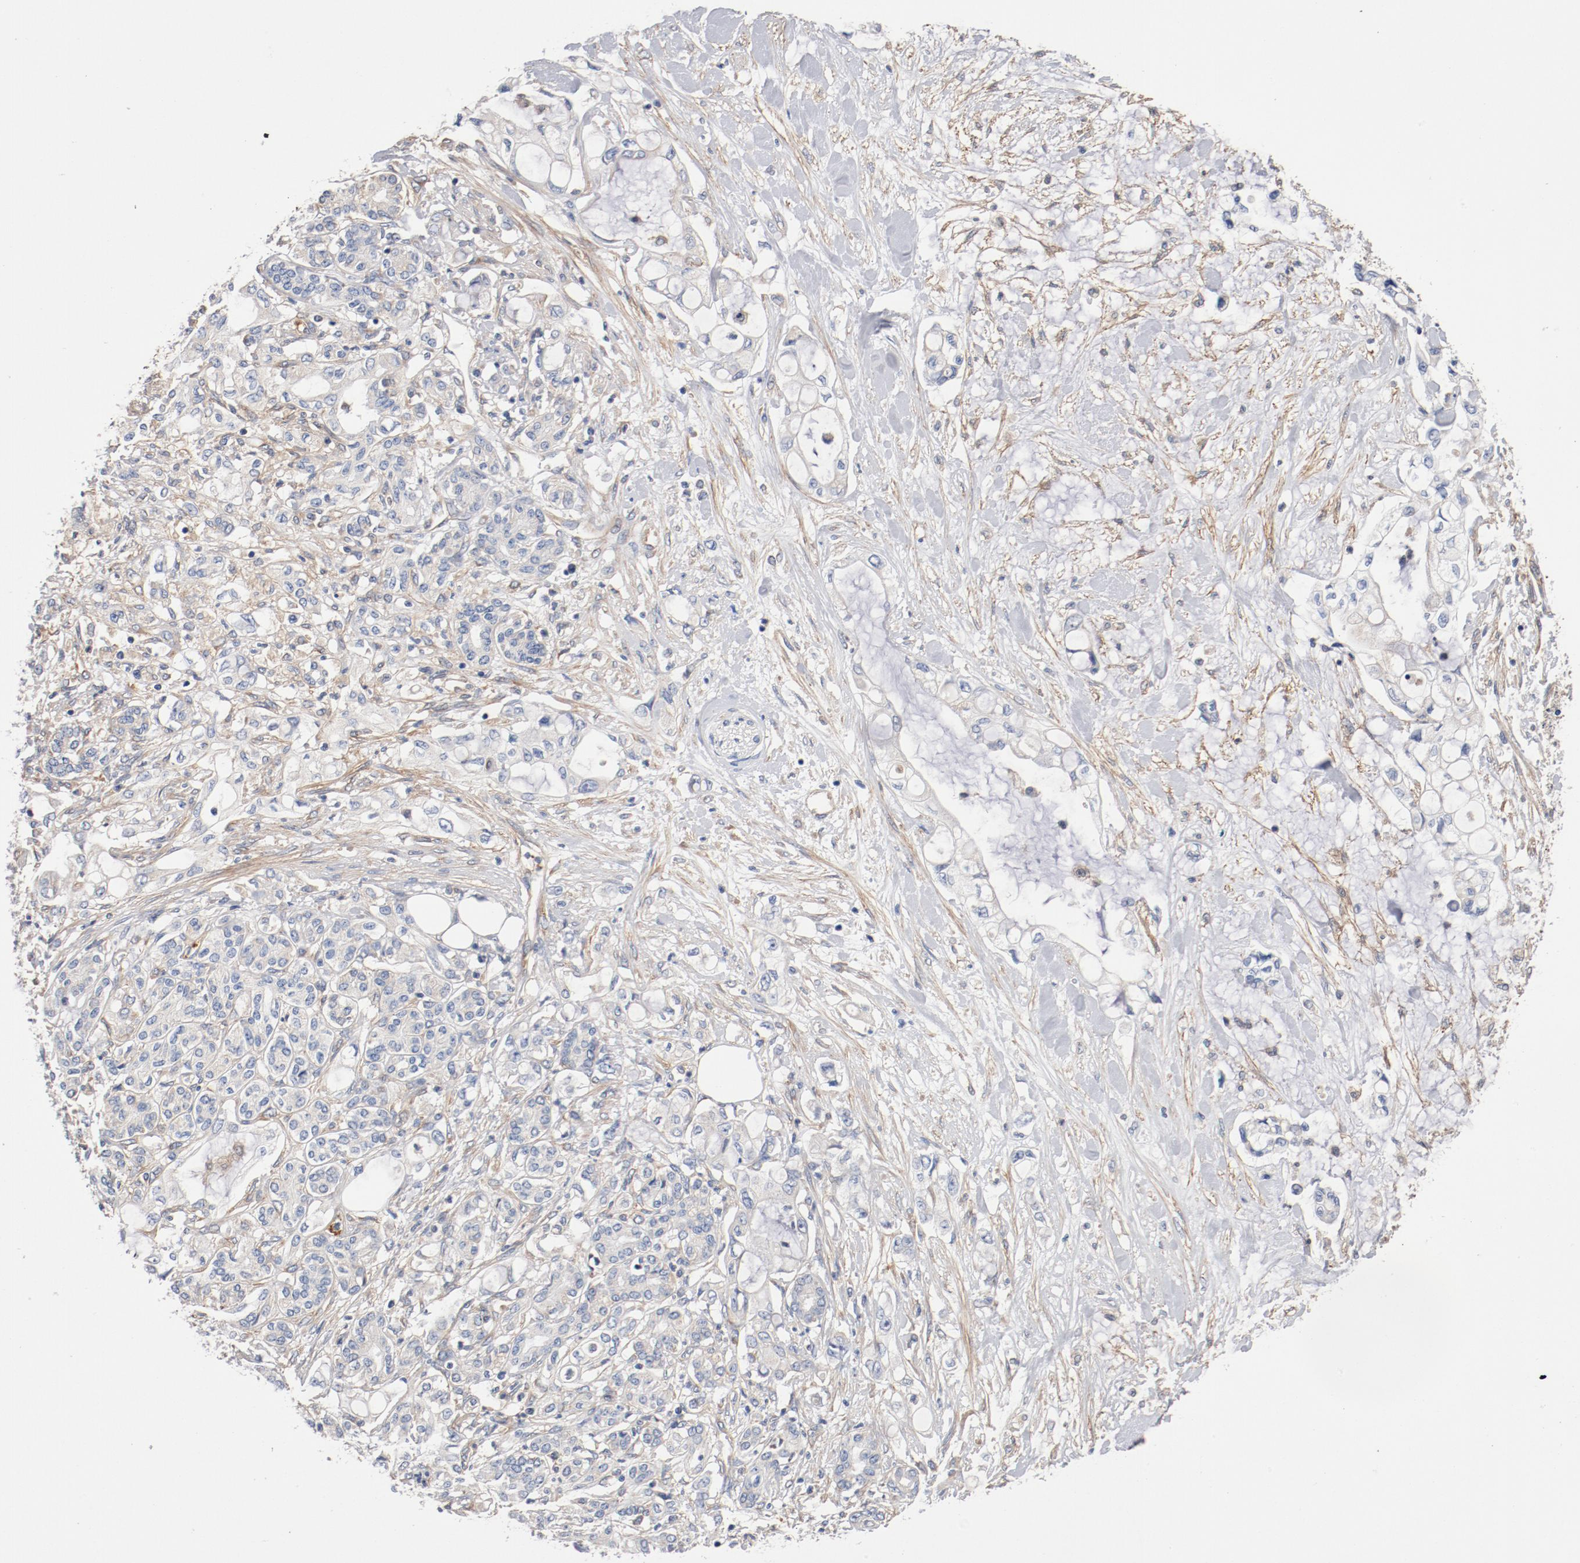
{"staining": {"intensity": "negative", "quantity": "none", "location": "none"}, "tissue": "pancreatic cancer", "cell_type": "Tumor cells", "image_type": "cancer", "snomed": [{"axis": "morphology", "description": "Adenocarcinoma, NOS"}, {"axis": "topography", "description": "Pancreas"}], "caption": "The photomicrograph displays no staining of tumor cells in pancreatic cancer. (Brightfield microscopy of DAB (3,3'-diaminobenzidine) immunohistochemistry at high magnification).", "gene": "ILK", "patient": {"sex": "female", "age": 70}}